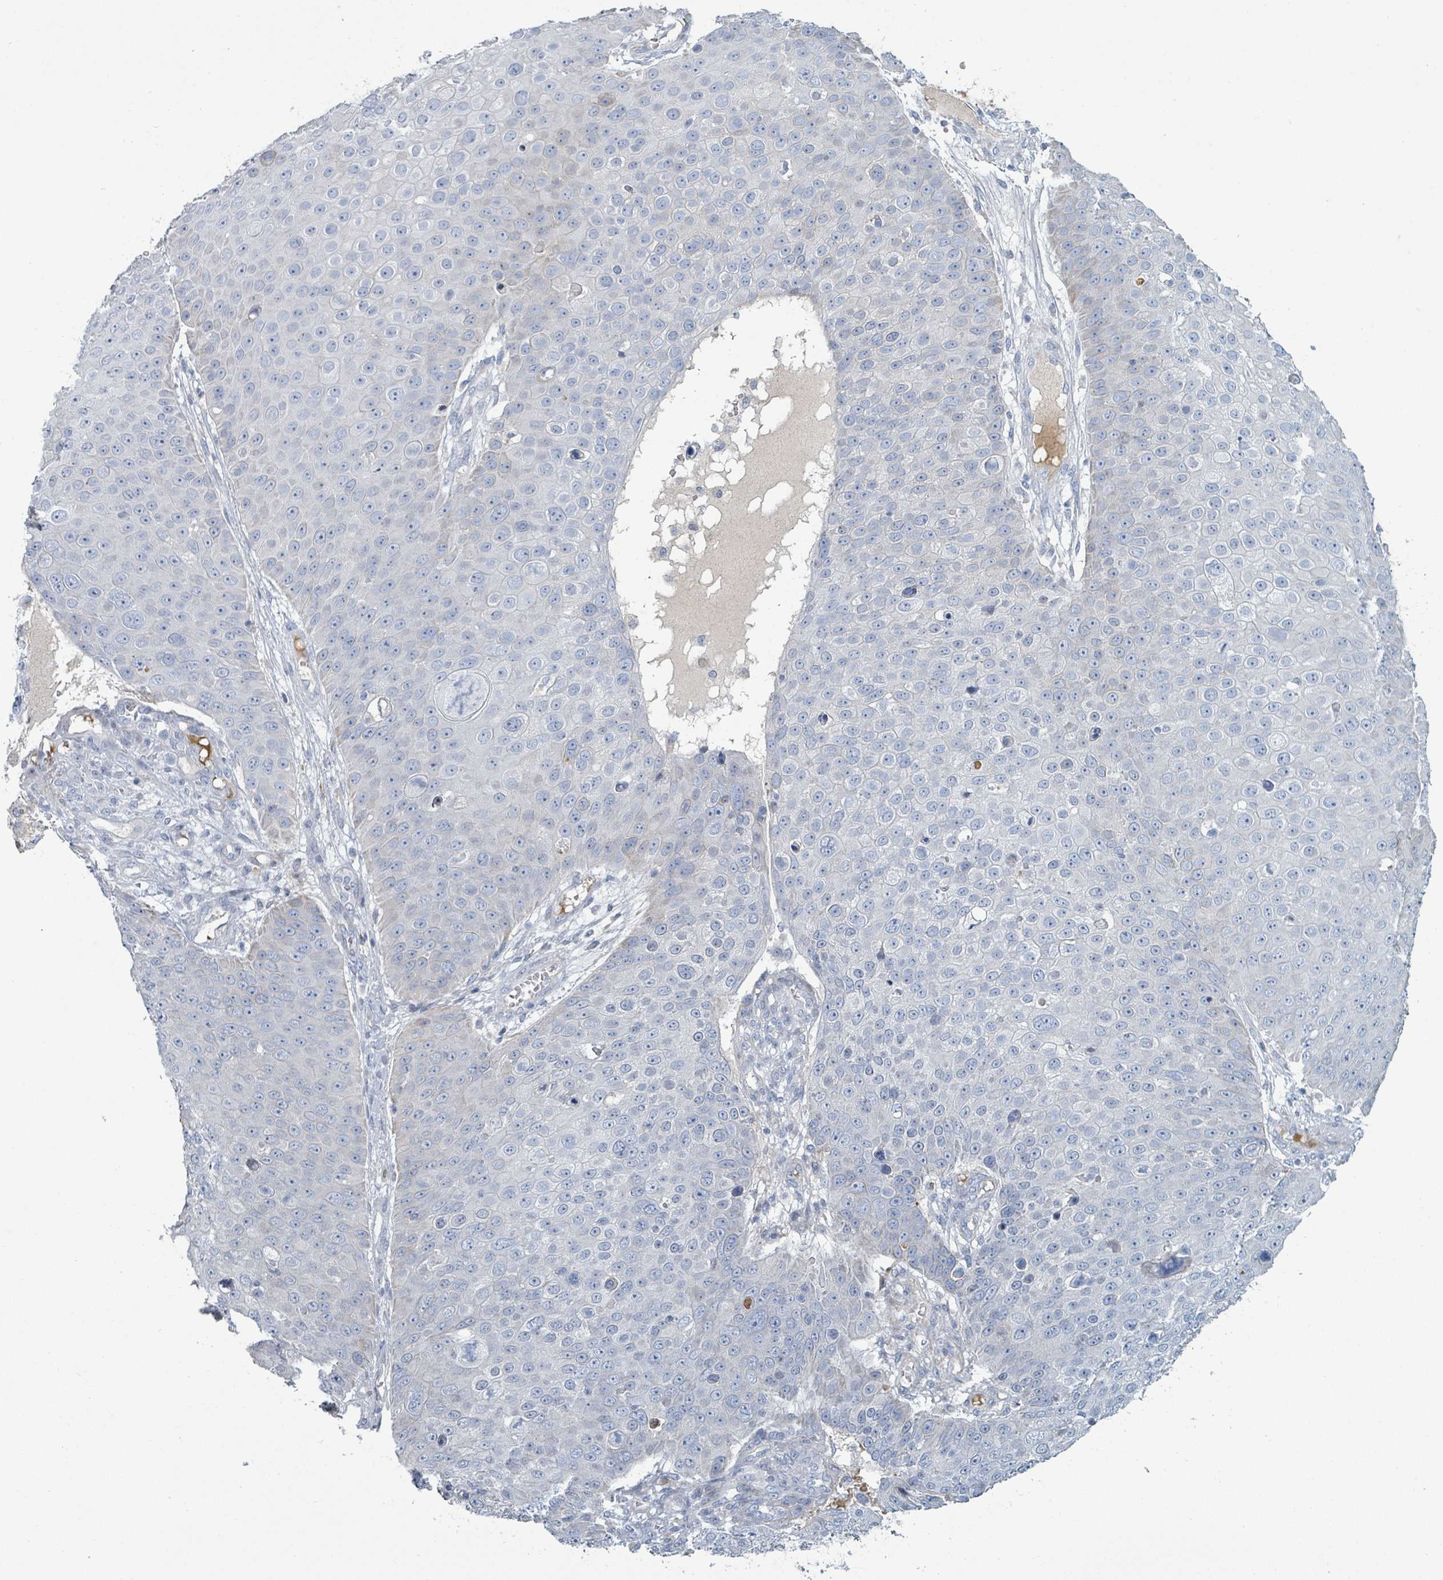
{"staining": {"intensity": "negative", "quantity": "none", "location": "none"}, "tissue": "skin cancer", "cell_type": "Tumor cells", "image_type": "cancer", "snomed": [{"axis": "morphology", "description": "Squamous cell carcinoma, NOS"}, {"axis": "topography", "description": "Skin"}], "caption": "Immunohistochemistry of human squamous cell carcinoma (skin) demonstrates no positivity in tumor cells.", "gene": "RAB33B", "patient": {"sex": "male", "age": 71}}